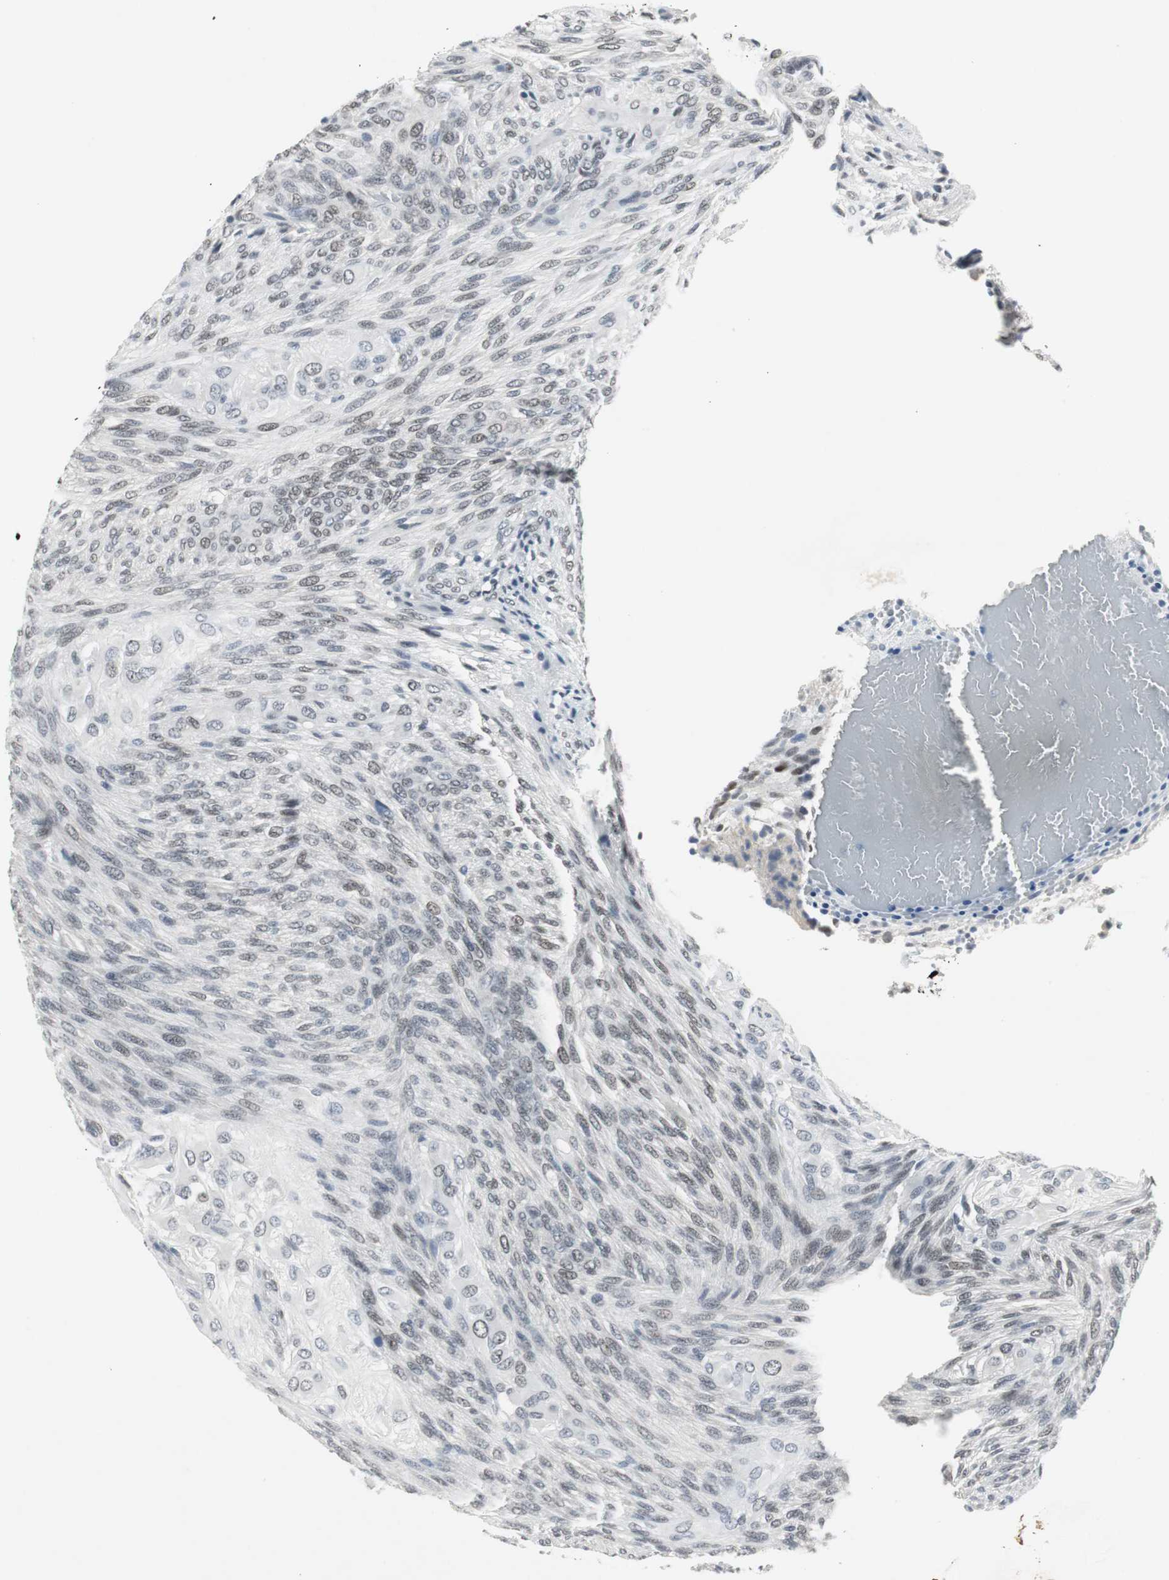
{"staining": {"intensity": "weak", "quantity": ">75%", "location": "nuclear"}, "tissue": "glioma", "cell_type": "Tumor cells", "image_type": "cancer", "snomed": [{"axis": "morphology", "description": "Glioma, malignant, High grade"}, {"axis": "topography", "description": "Cerebral cortex"}], "caption": "There is low levels of weak nuclear expression in tumor cells of glioma, as demonstrated by immunohistochemical staining (brown color).", "gene": "ELK1", "patient": {"sex": "female", "age": 55}}